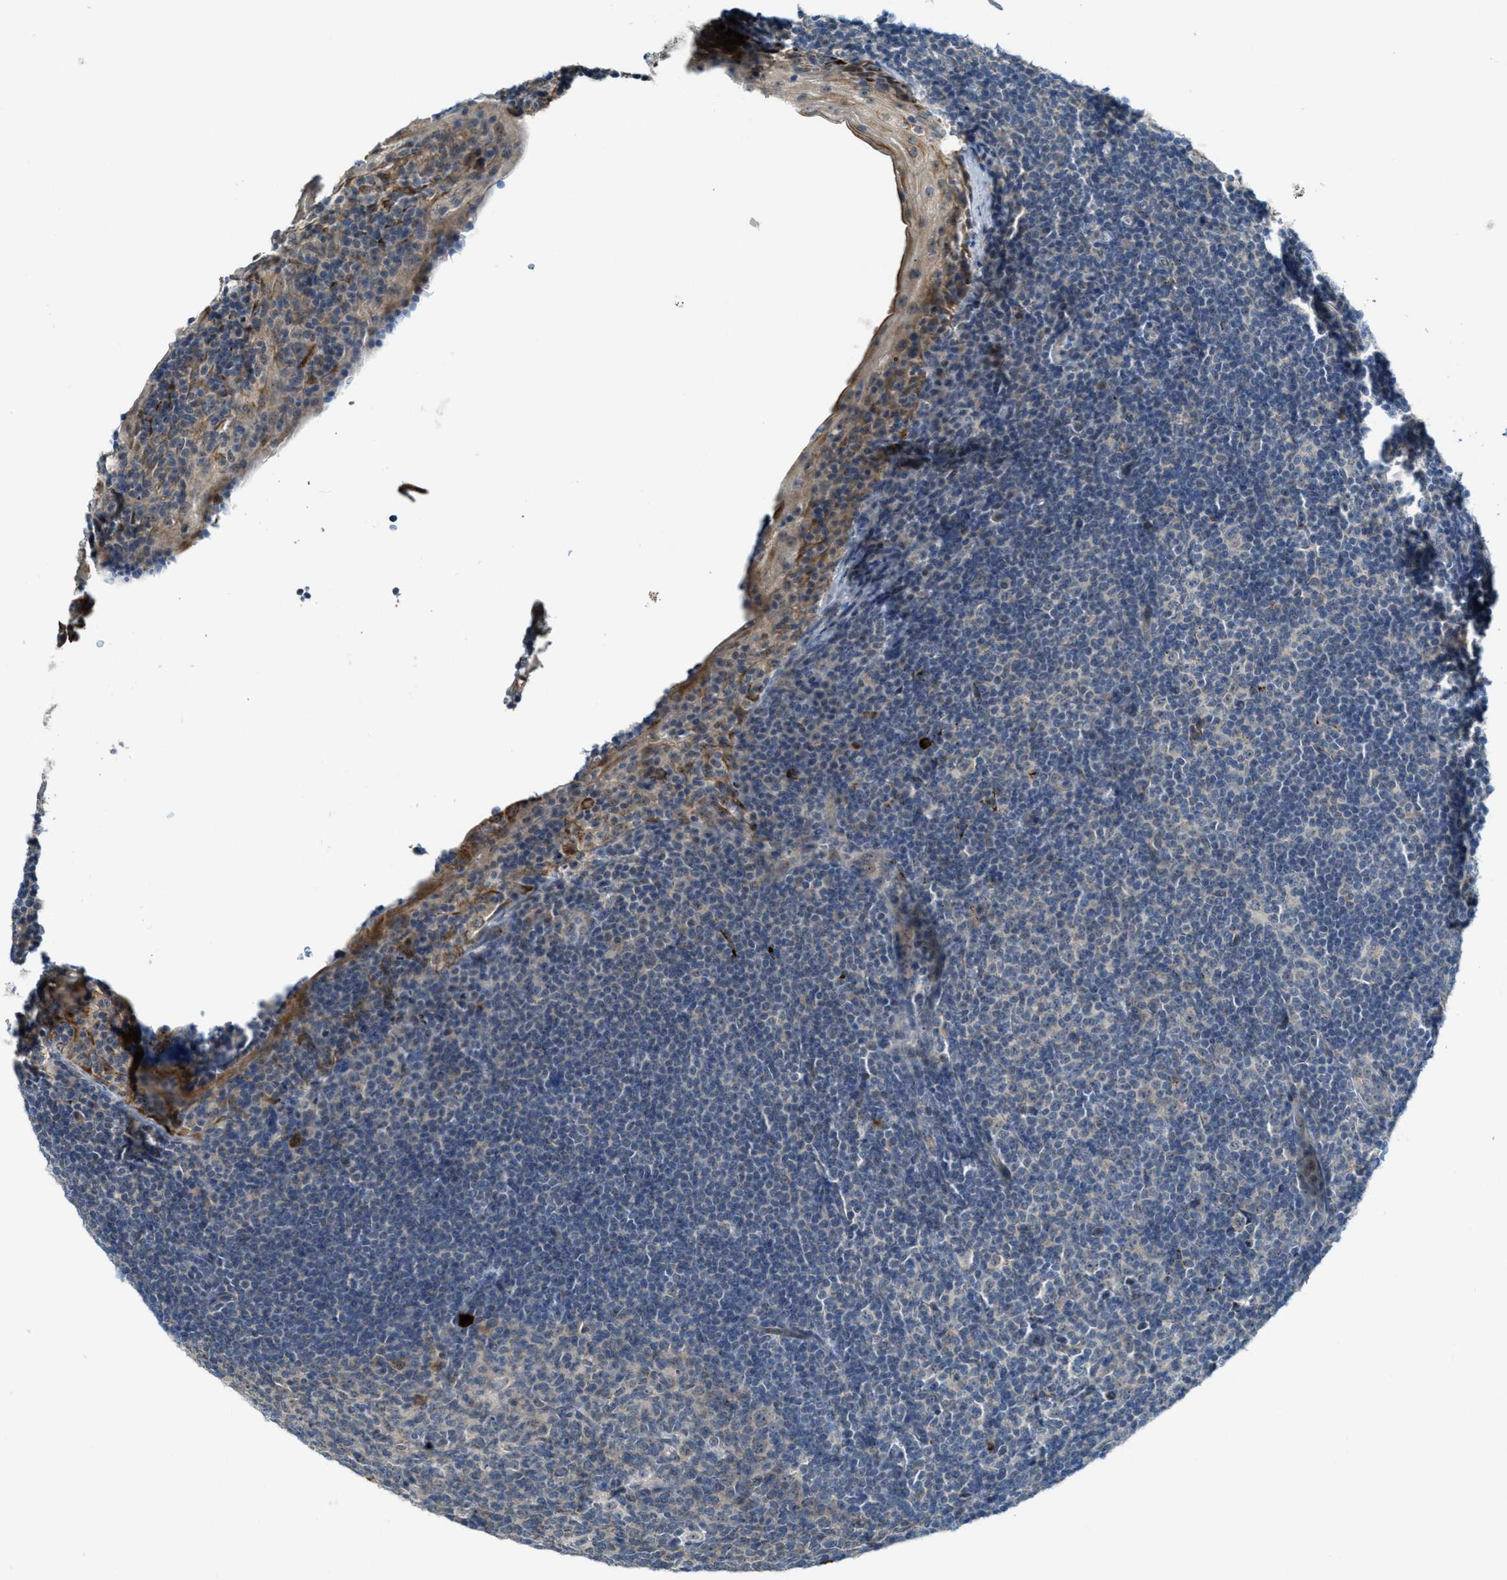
{"staining": {"intensity": "weak", "quantity": "<25%", "location": "cytoplasmic/membranous"}, "tissue": "tonsil", "cell_type": "Germinal center cells", "image_type": "normal", "snomed": [{"axis": "morphology", "description": "Normal tissue, NOS"}, {"axis": "topography", "description": "Tonsil"}], "caption": "There is no significant positivity in germinal center cells of tonsil. (DAB immunohistochemistry, high magnification).", "gene": "CDON", "patient": {"sex": "male", "age": 37}}